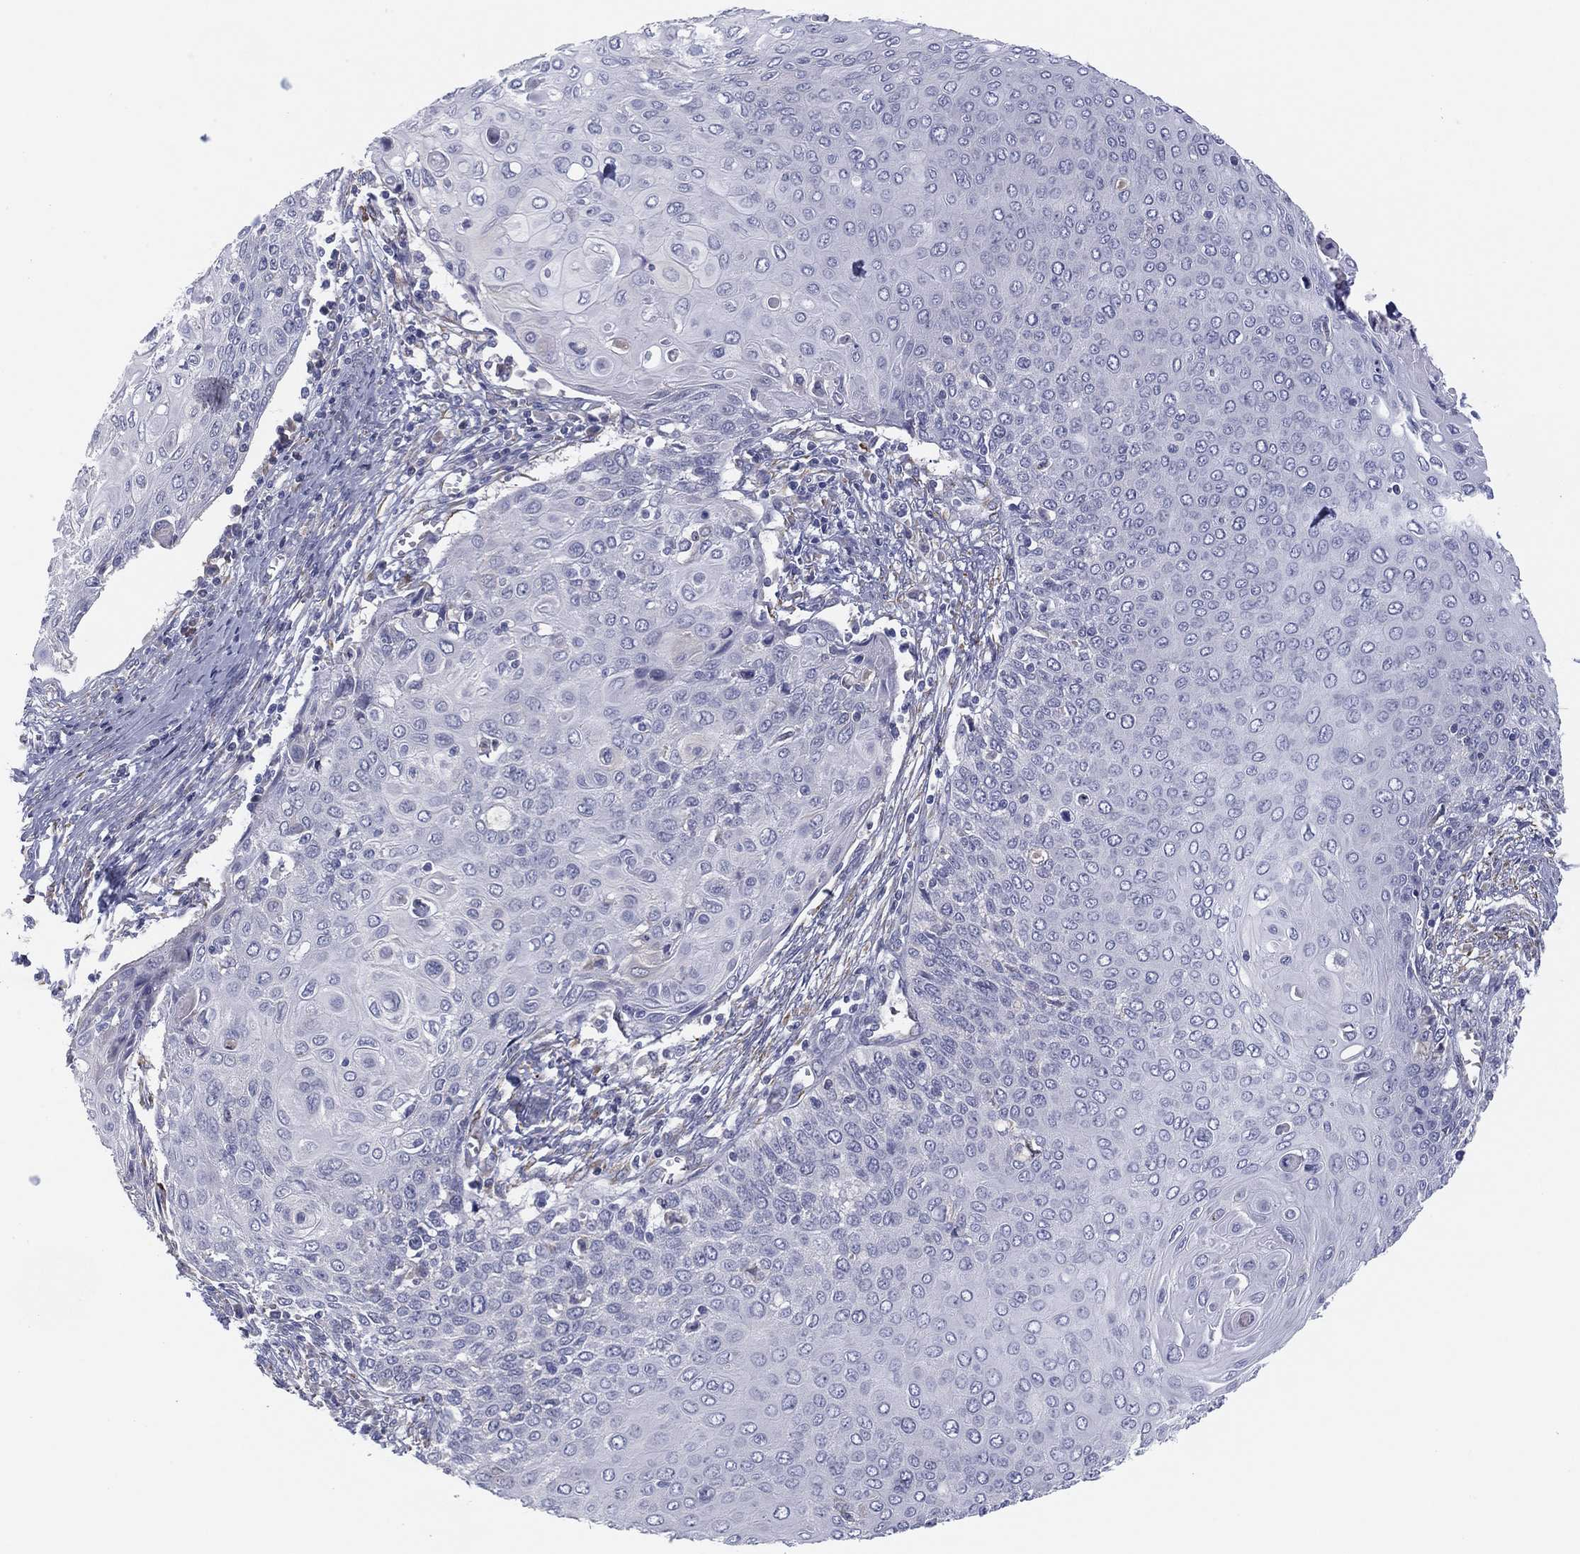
{"staining": {"intensity": "negative", "quantity": "none", "location": "none"}, "tissue": "cervical cancer", "cell_type": "Tumor cells", "image_type": "cancer", "snomed": [{"axis": "morphology", "description": "Squamous cell carcinoma, NOS"}, {"axis": "topography", "description": "Cervix"}], "caption": "IHC micrograph of neoplastic tissue: human cervical cancer (squamous cell carcinoma) stained with DAB (3,3'-diaminobenzidine) demonstrates no significant protein expression in tumor cells.", "gene": "MLF1", "patient": {"sex": "female", "age": 39}}